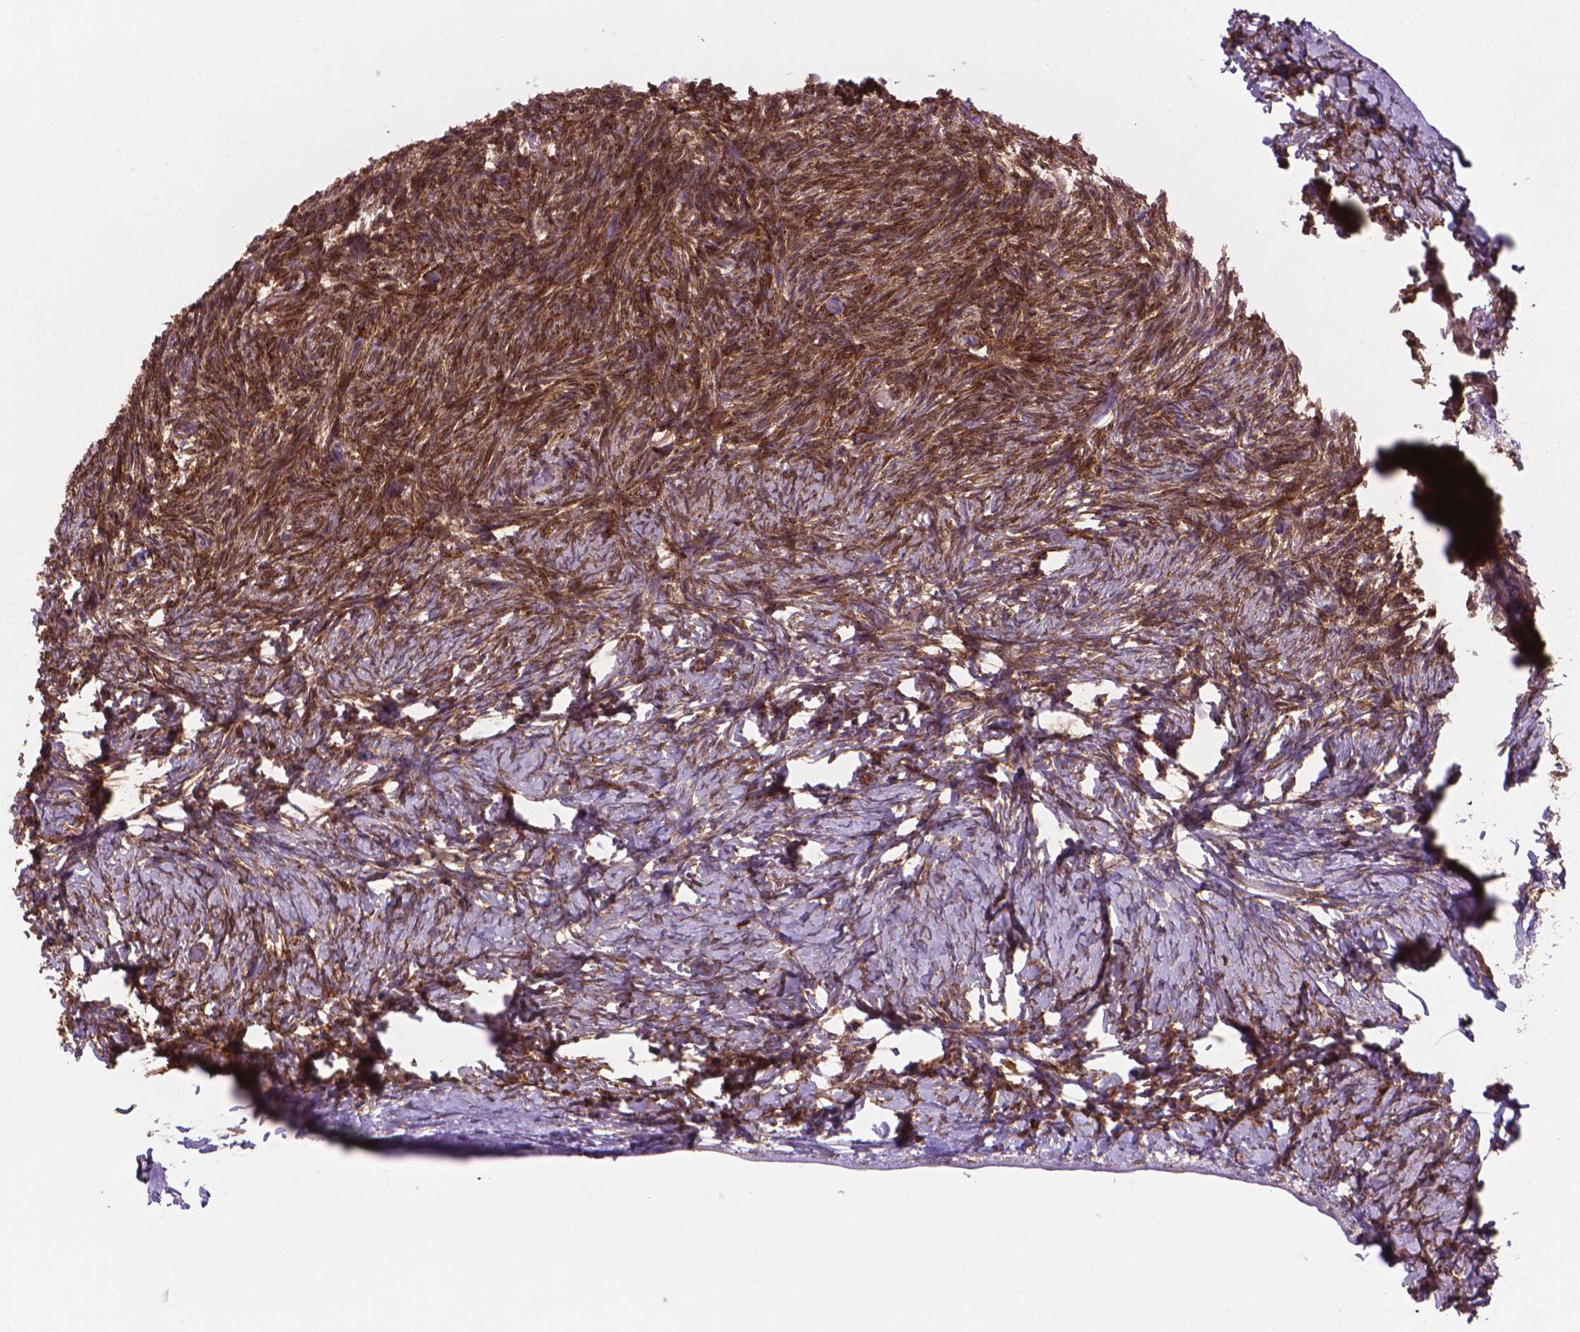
{"staining": {"intensity": "strong", "quantity": "25%-75%", "location": "cytoplasmic/membranous"}, "tissue": "ovary", "cell_type": "Ovarian stroma cells", "image_type": "normal", "snomed": [{"axis": "morphology", "description": "Normal tissue, NOS"}, {"axis": "topography", "description": "Ovary"}], "caption": "Protein positivity by immunohistochemistry shows strong cytoplasmic/membranous expression in approximately 25%-75% of ovarian stroma cells in benign ovary. (brown staining indicates protein expression, while blue staining denotes nuclei).", "gene": "BCL2", "patient": {"sex": "female", "age": 39}}